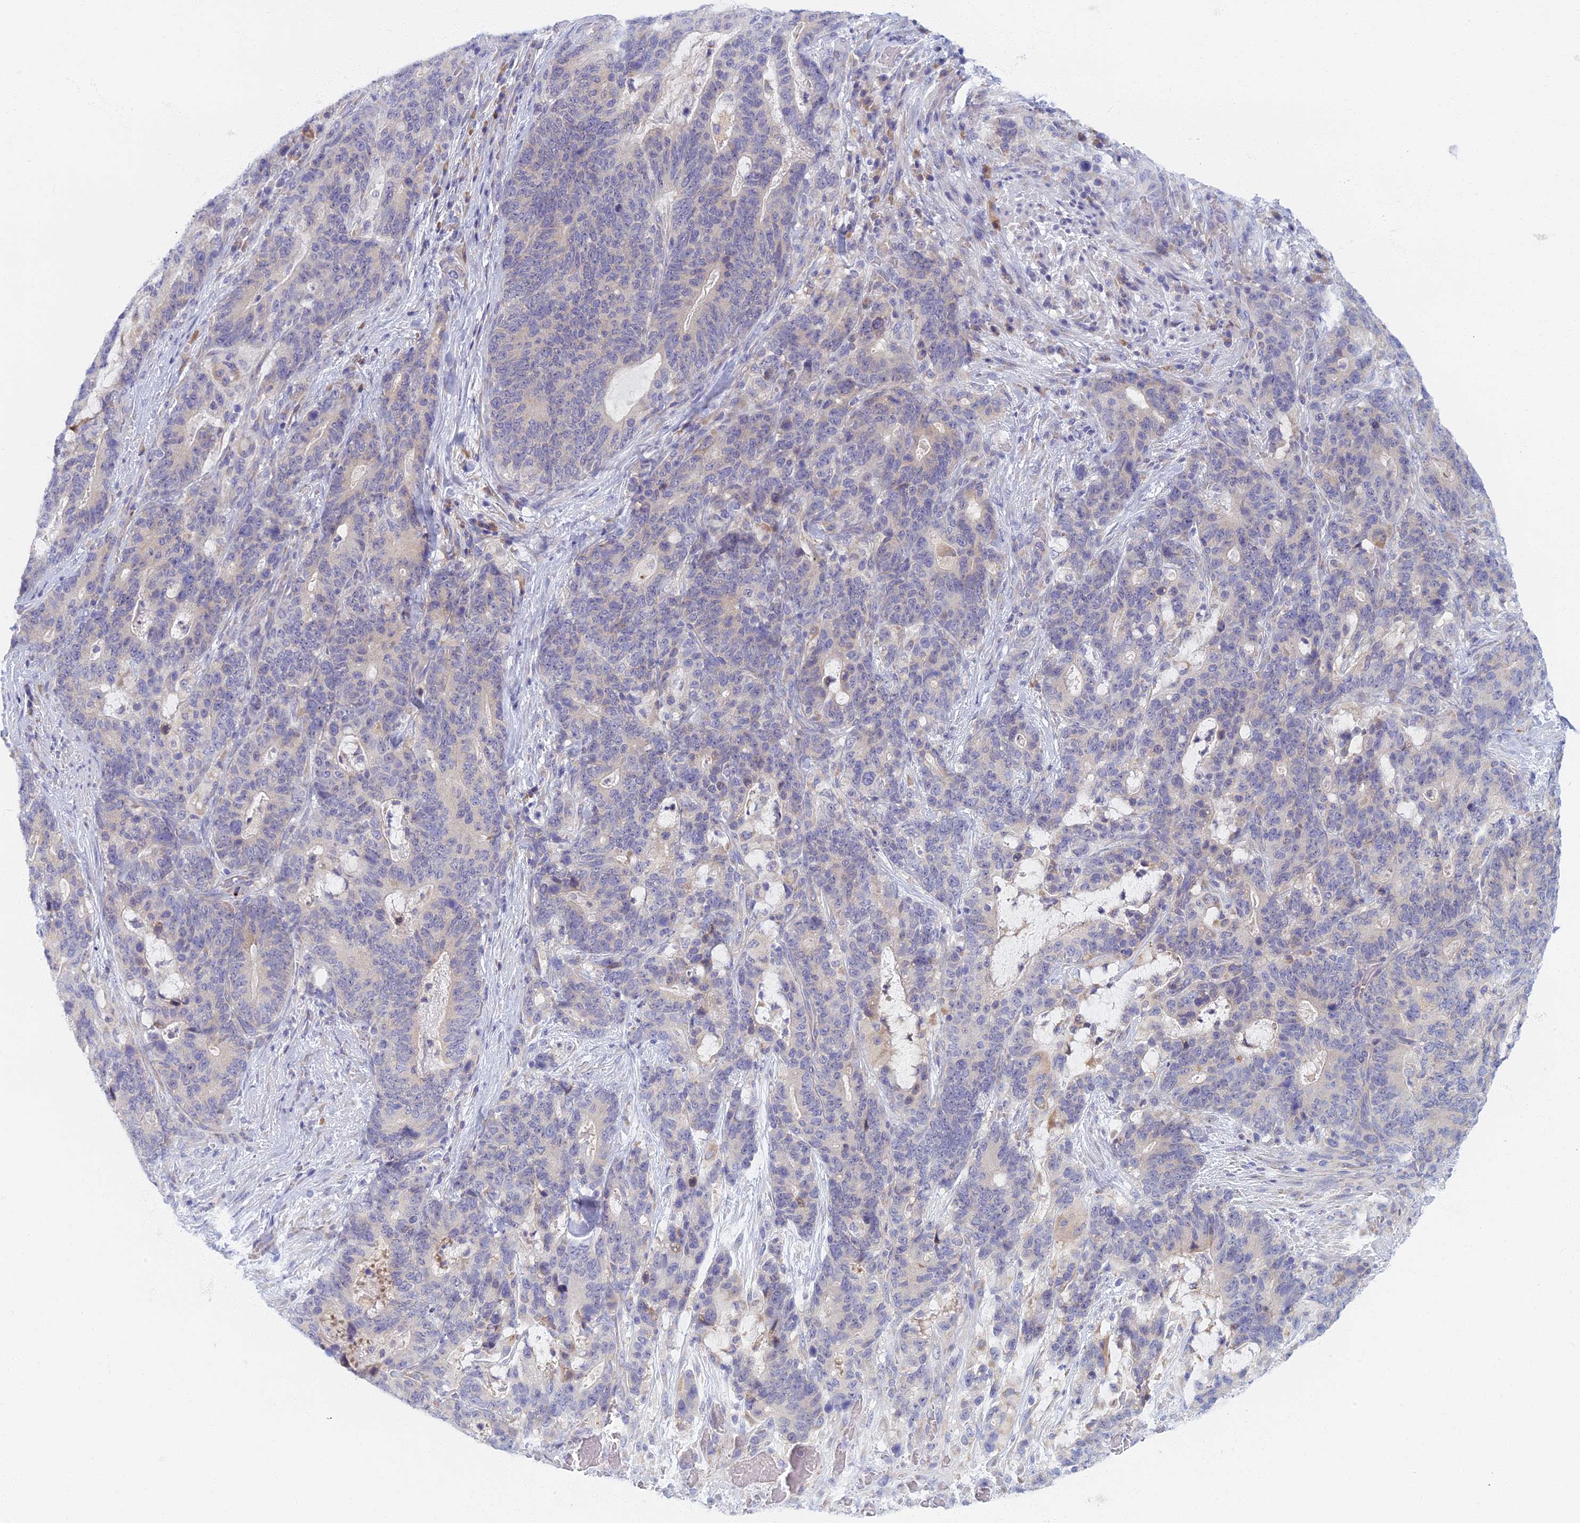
{"staining": {"intensity": "negative", "quantity": "none", "location": "none"}, "tissue": "stomach cancer", "cell_type": "Tumor cells", "image_type": "cancer", "snomed": [{"axis": "morphology", "description": "Normal tissue, NOS"}, {"axis": "morphology", "description": "Adenocarcinoma, NOS"}, {"axis": "topography", "description": "Stomach"}], "caption": "This is a photomicrograph of IHC staining of adenocarcinoma (stomach), which shows no positivity in tumor cells. (DAB IHC, high magnification).", "gene": "DDX51", "patient": {"sex": "female", "age": 64}}